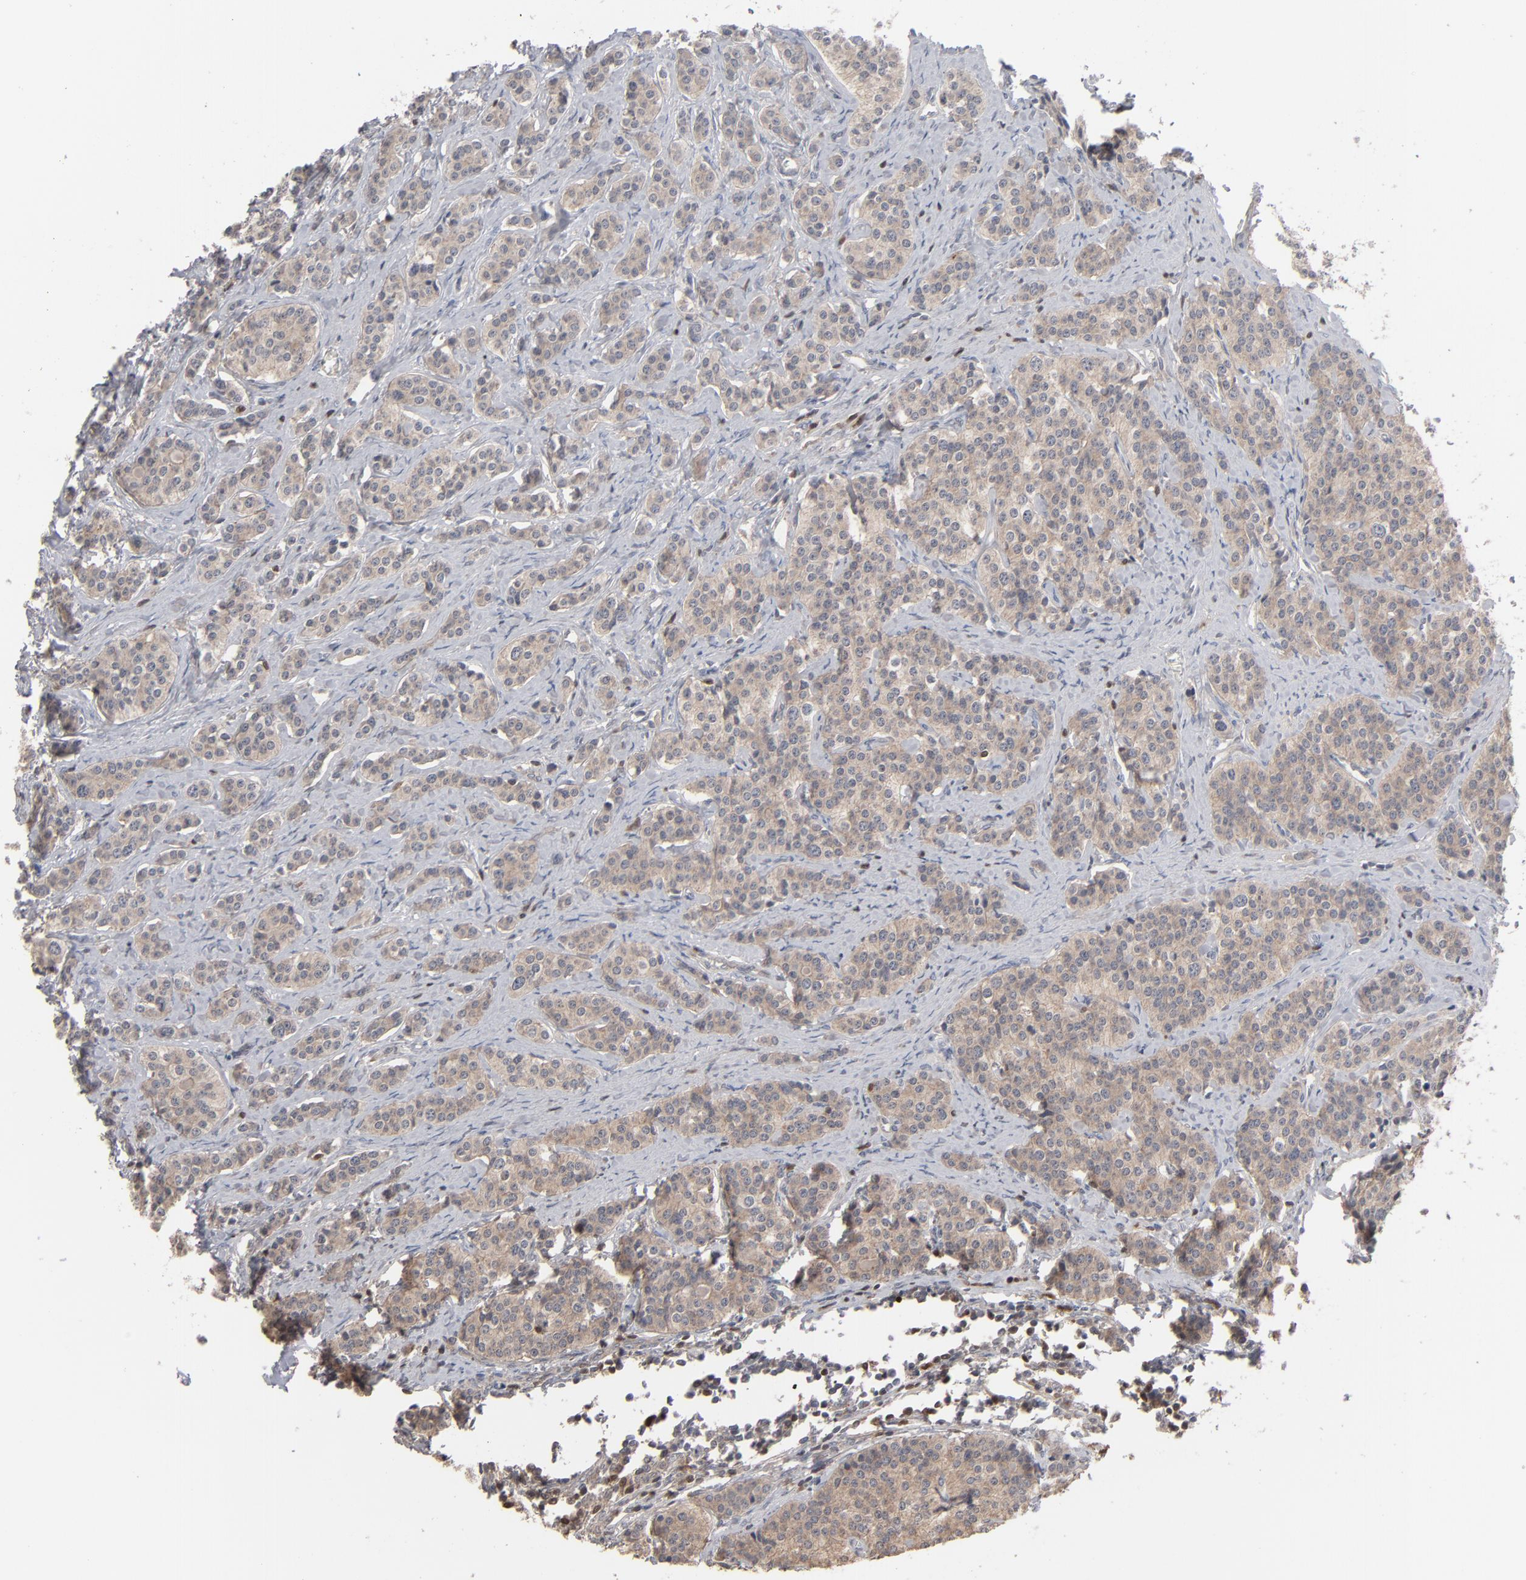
{"staining": {"intensity": "moderate", "quantity": ">75%", "location": "cytoplasmic/membranous"}, "tissue": "carcinoid", "cell_type": "Tumor cells", "image_type": "cancer", "snomed": [{"axis": "morphology", "description": "Carcinoid, malignant, NOS"}, {"axis": "topography", "description": "Small intestine"}], "caption": "IHC photomicrograph of neoplastic tissue: carcinoid stained using IHC reveals medium levels of moderate protein expression localized specifically in the cytoplasmic/membranous of tumor cells, appearing as a cytoplasmic/membranous brown color.", "gene": "STAT4", "patient": {"sex": "male", "age": 63}}